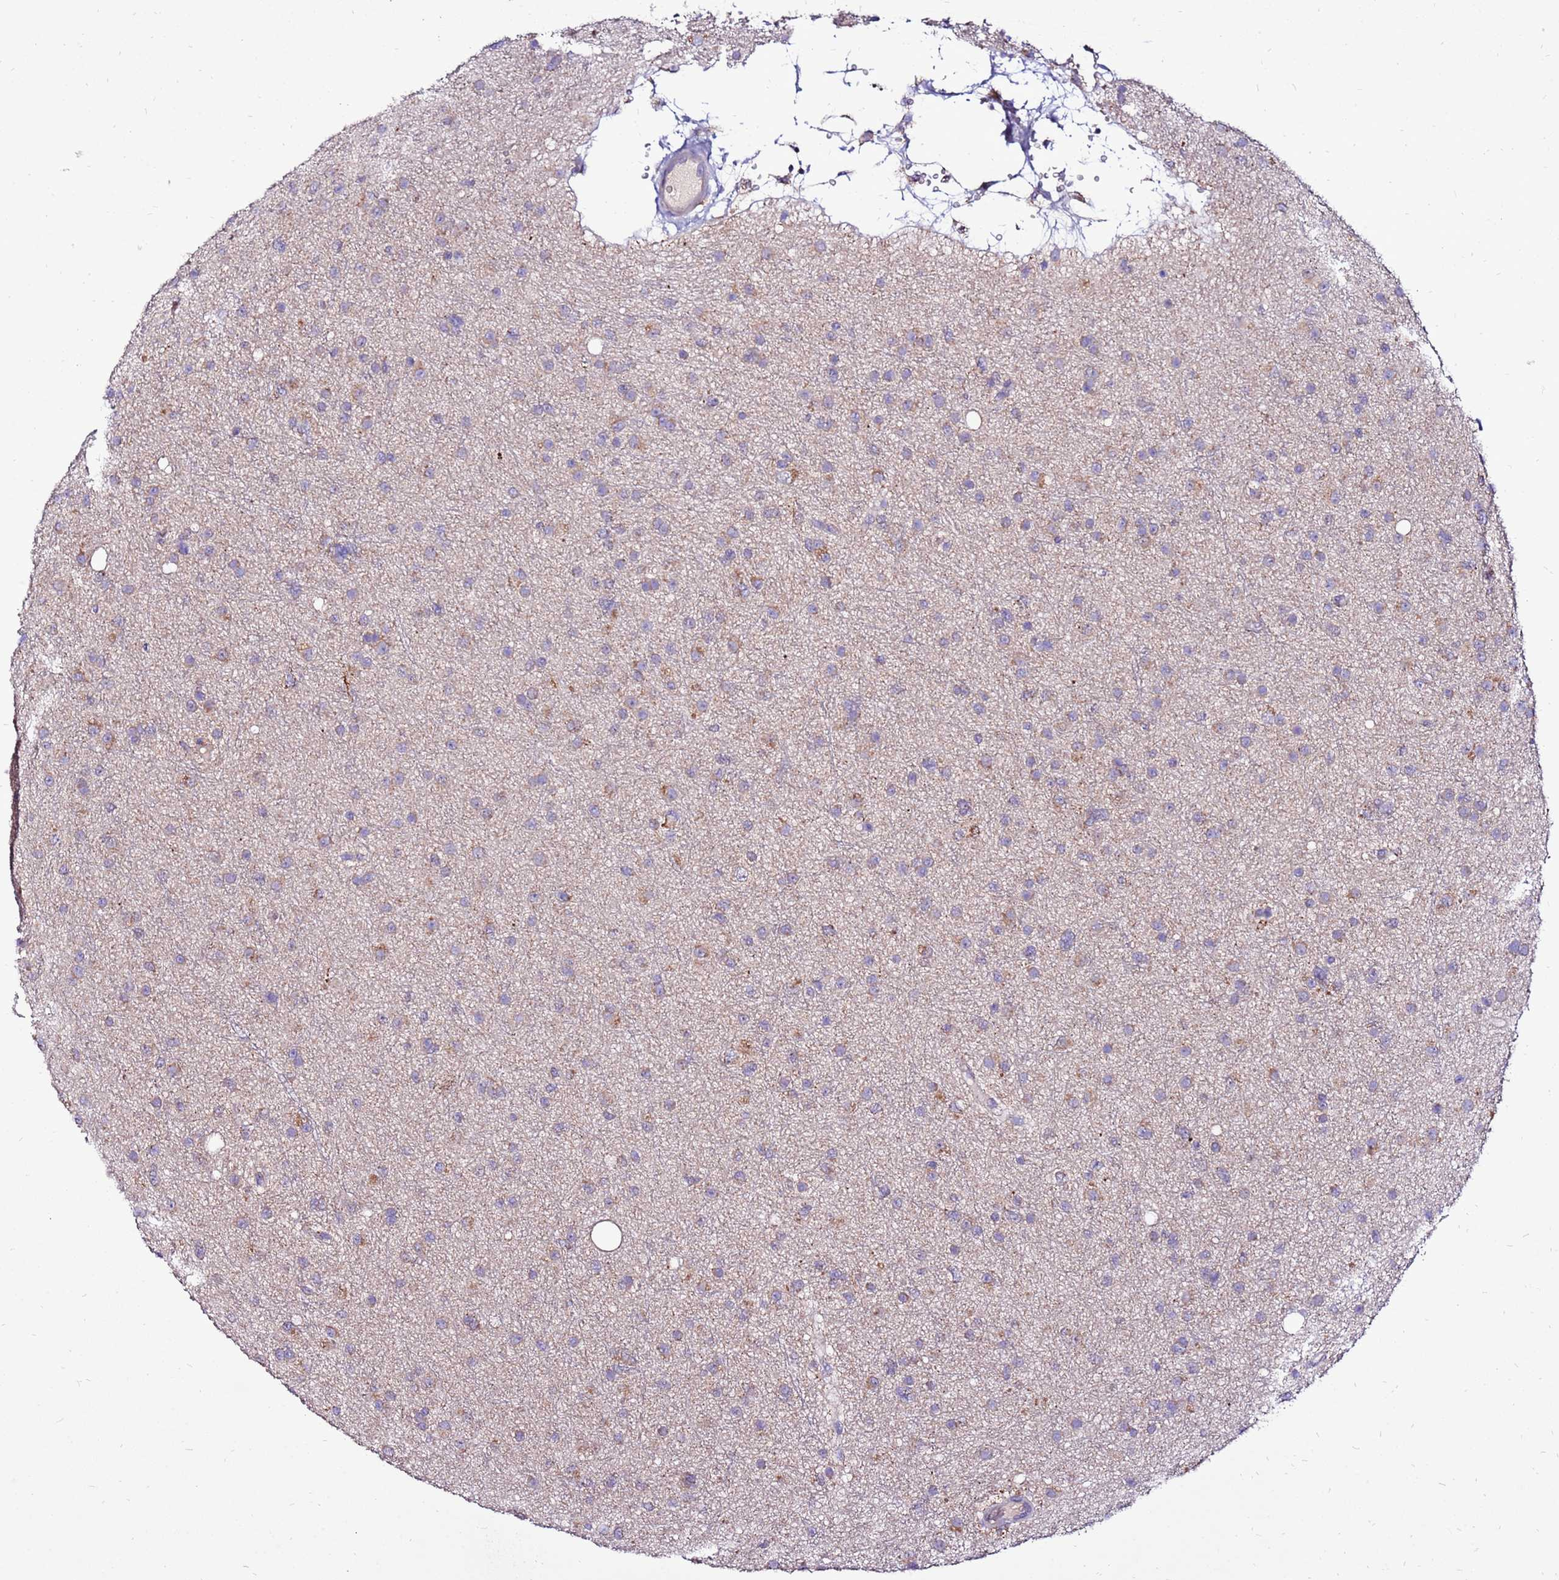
{"staining": {"intensity": "weak", "quantity": "<25%", "location": "cytoplasmic/membranous"}, "tissue": "glioma", "cell_type": "Tumor cells", "image_type": "cancer", "snomed": [{"axis": "morphology", "description": "Glioma, malignant, Low grade"}, {"axis": "topography", "description": "Cerebral cortex"}], "caption": "Glioma was stained to show a protein in brown. There is no significant staining in tumor cells.", "gene": "SPSB3", "patient": {"sex": "female", "age": 39}}